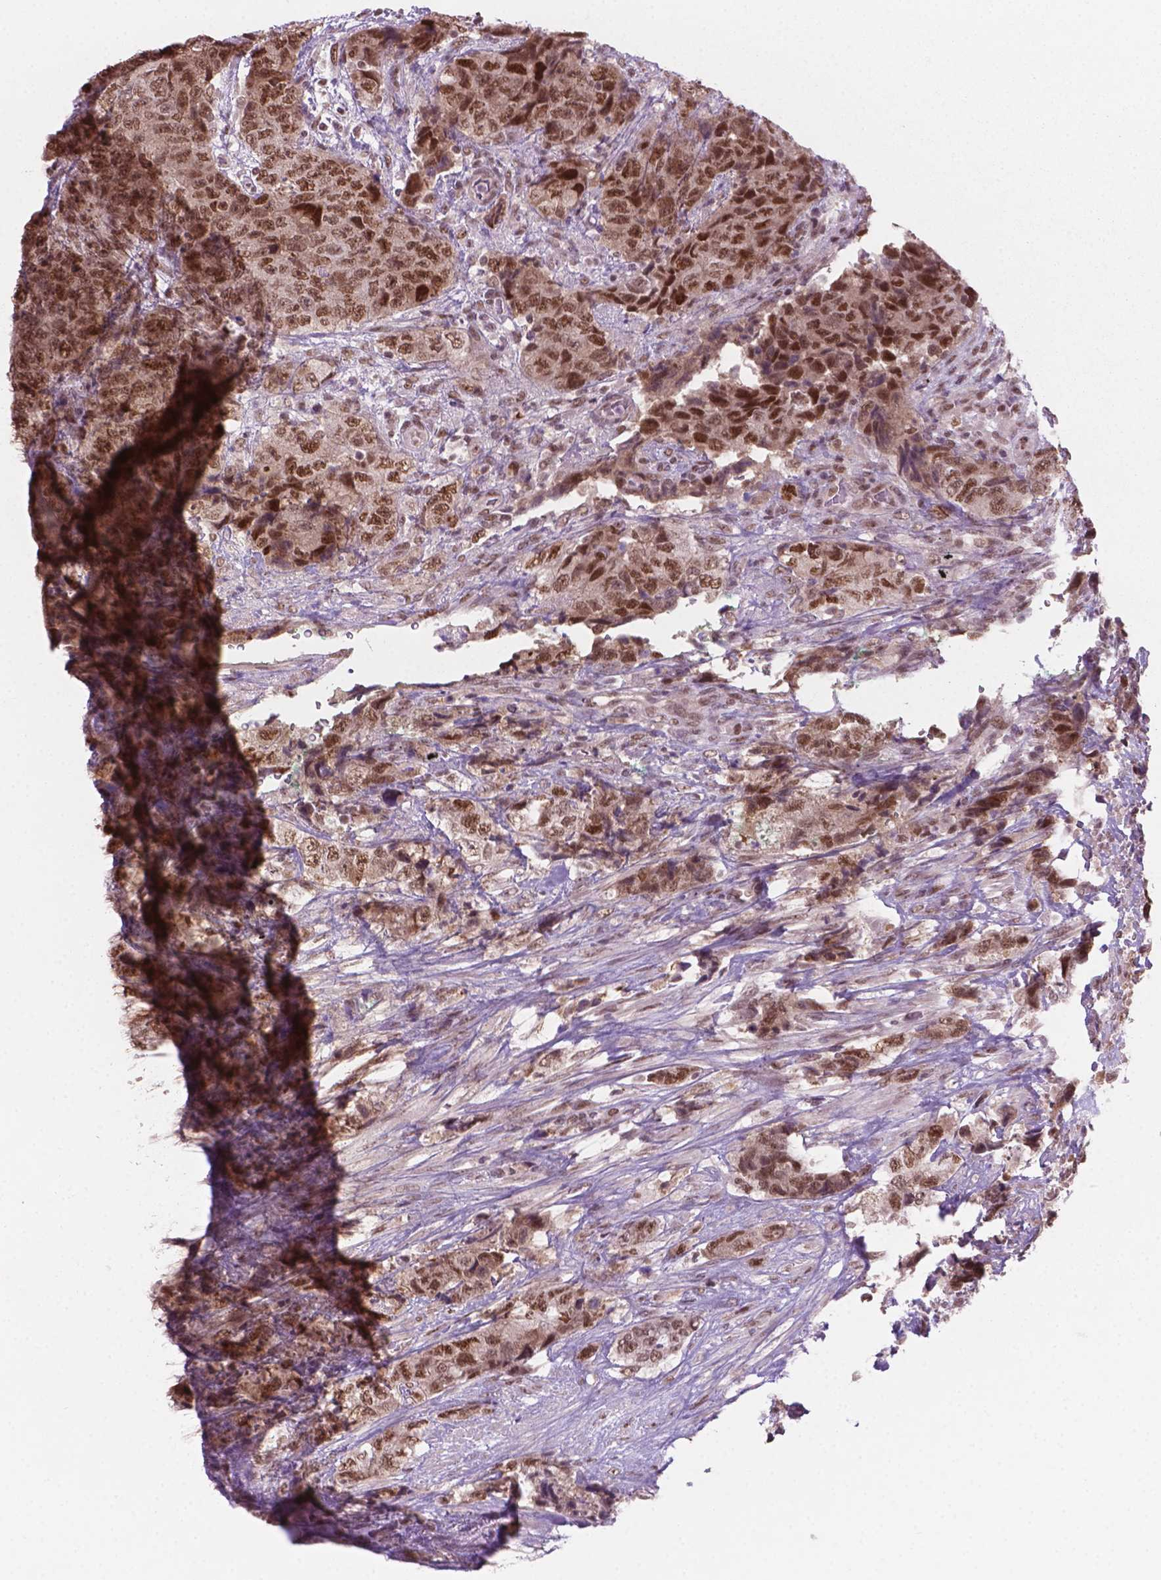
{"staining": {"intensity": "moderate", "quantity": ">75%", "location": "nuclear"}, "tissue": "urothelial cancer", "cell_type": "Tumor cells", "image_type": "cancer", "snomed": [{"axis": "morphology", "description": "Urothelial carcinoma, High grade"}, {"axis": "topography", "description": "Urinary bladder"}], "caption": "Urothelial carcinoma (high-grade) stained for a protein (brown) reveals moderate nuclear positive expression in approximately >75% of tumor cells.", "gene": "PHAX", "patient": {"sex": "female", "age": 78}}